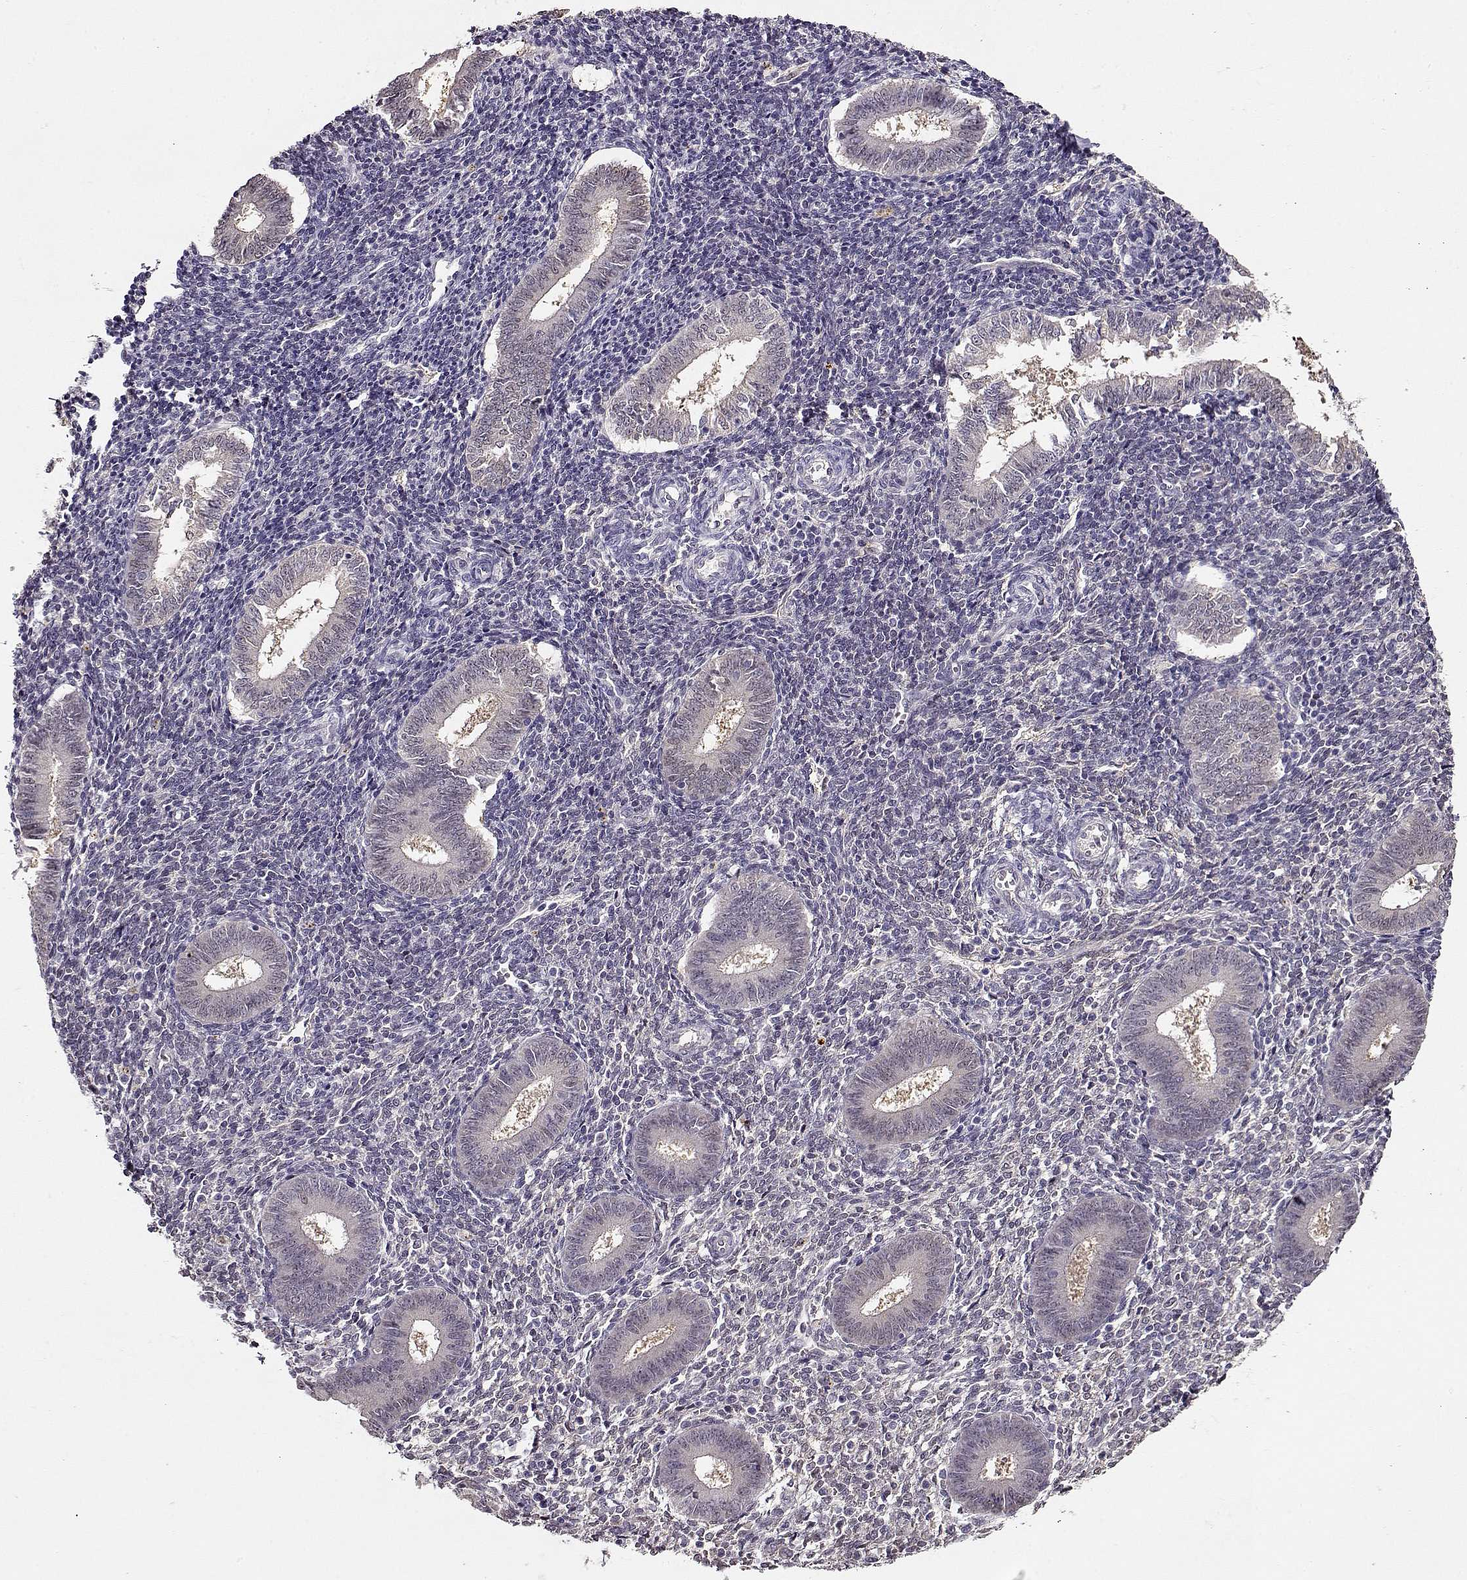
{"staining": {"intensity": "negative", "quantity": "none", "location": "none"}, "tissue": "endometrium", "cell_type": "Cells in endometrial stroma", "image_type": "normal", "snomed": [{"axis": "morphology", "description": "Normal tissue, NOS"}, {"axis": "topography", "description": "Endometrium"}], "caption": "Immunohistochemistry photomicrograph of benign endometrium stained for a protein (brown), which shows no staining in cells in endometrial stroma. The staining was performed using DAB (3,3'-diaminobenzidine) to visualize the protein expression in brown, while the nuclei were stained in blue with hematoxylin (Magnification: 20x).", "gene": "CCR8", "patient": {"sex": "female", "age": 25}}